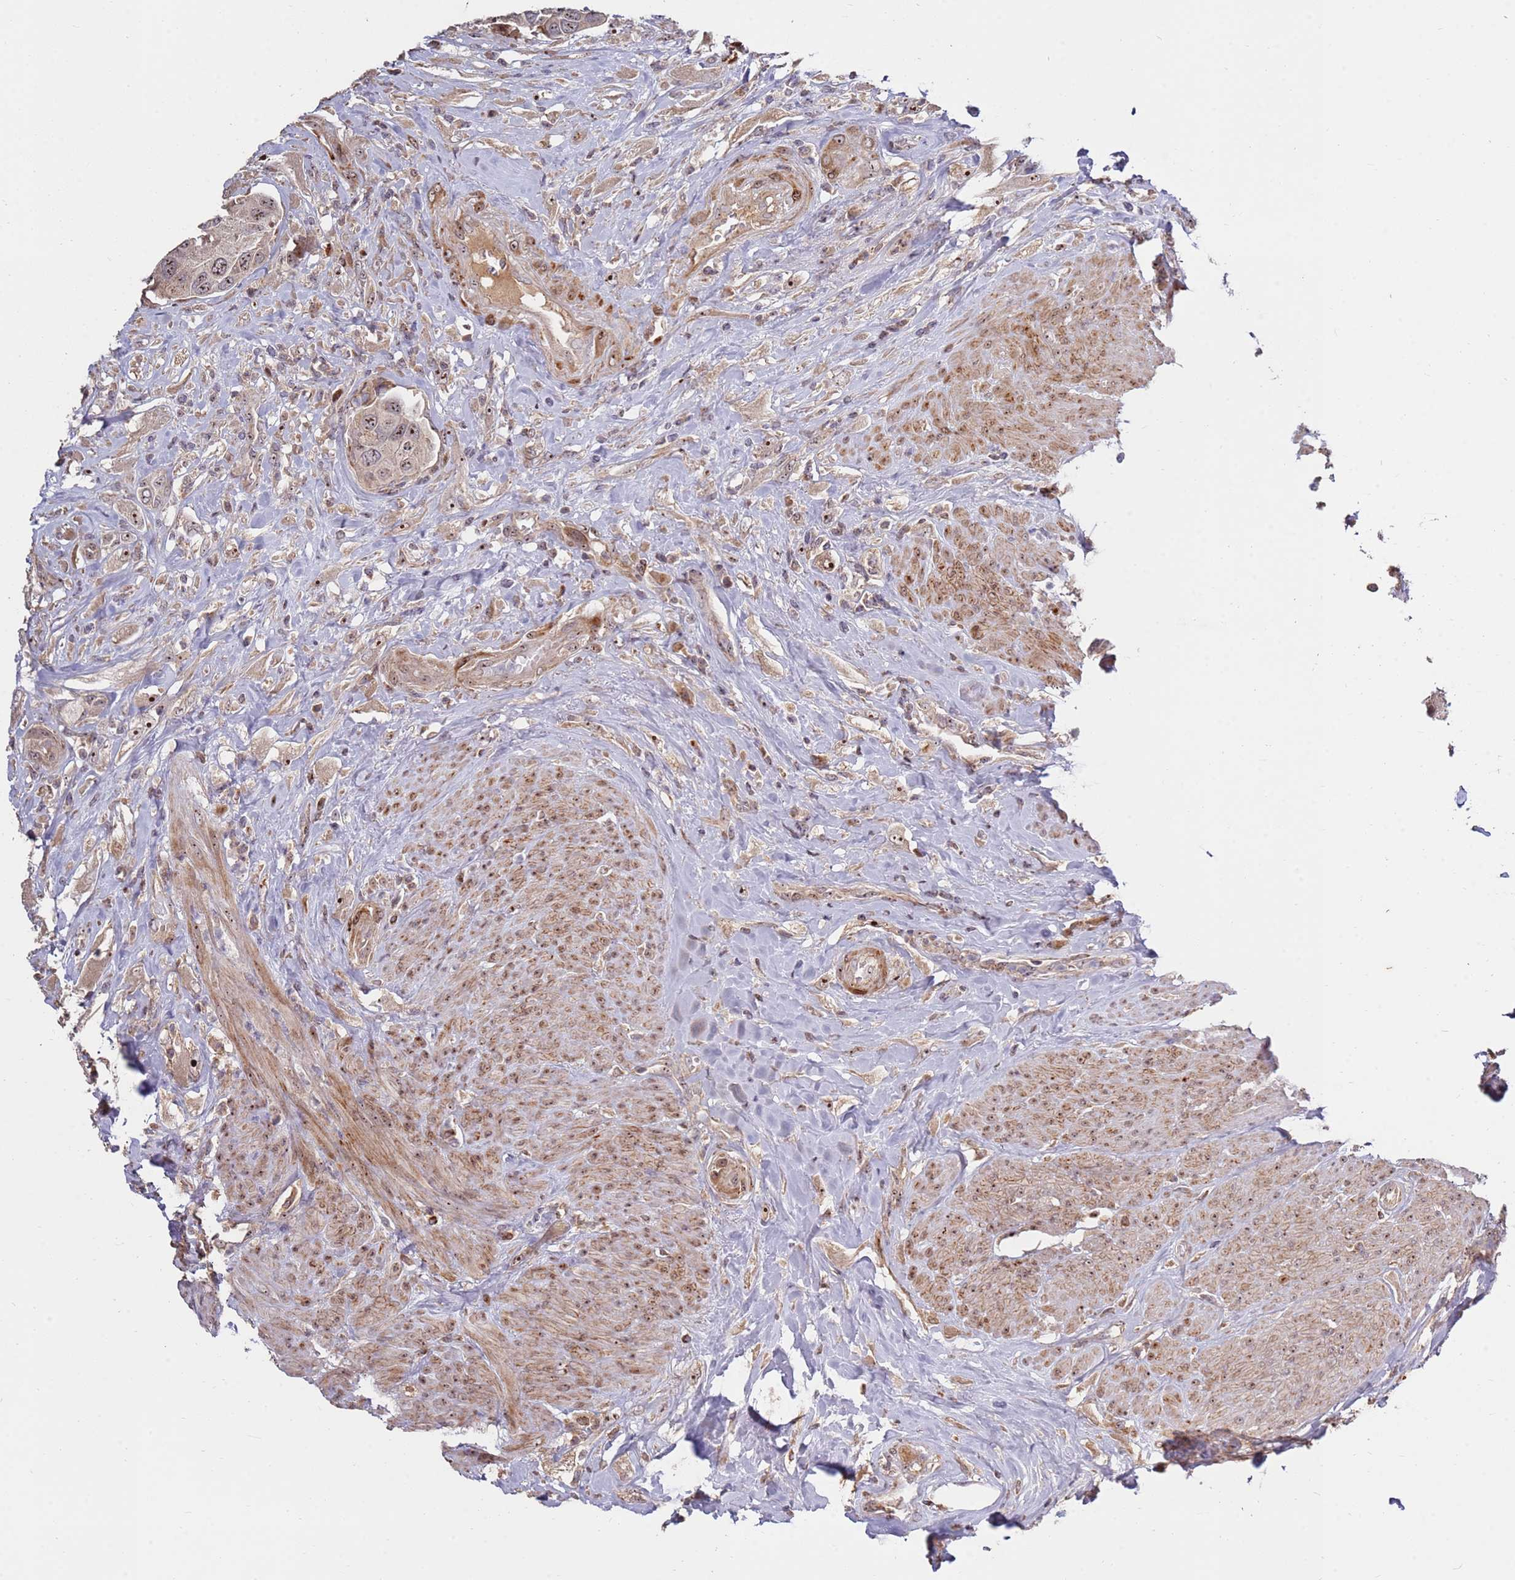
{"staining": {"intensity": "moderate", "quantity": ">75%", "location": "nuclear"}, "tissue": "urothelial cancer", "cell_type": "Tumor cells", "image_type": "cancer", "snomed": [{"axis": "morphology", "description": "Urothelial carcinoma, High grade"}, {"axis": "topography", "description": "Urinary bladder"}], "caption": "Protein expression analysis of high-grade urothelial carcinoma reveals moderate nuclear positivity in approximately >75% of tumor cells.", "gene": "KIF25", "patient": {"sex": "male", "age": 74}}